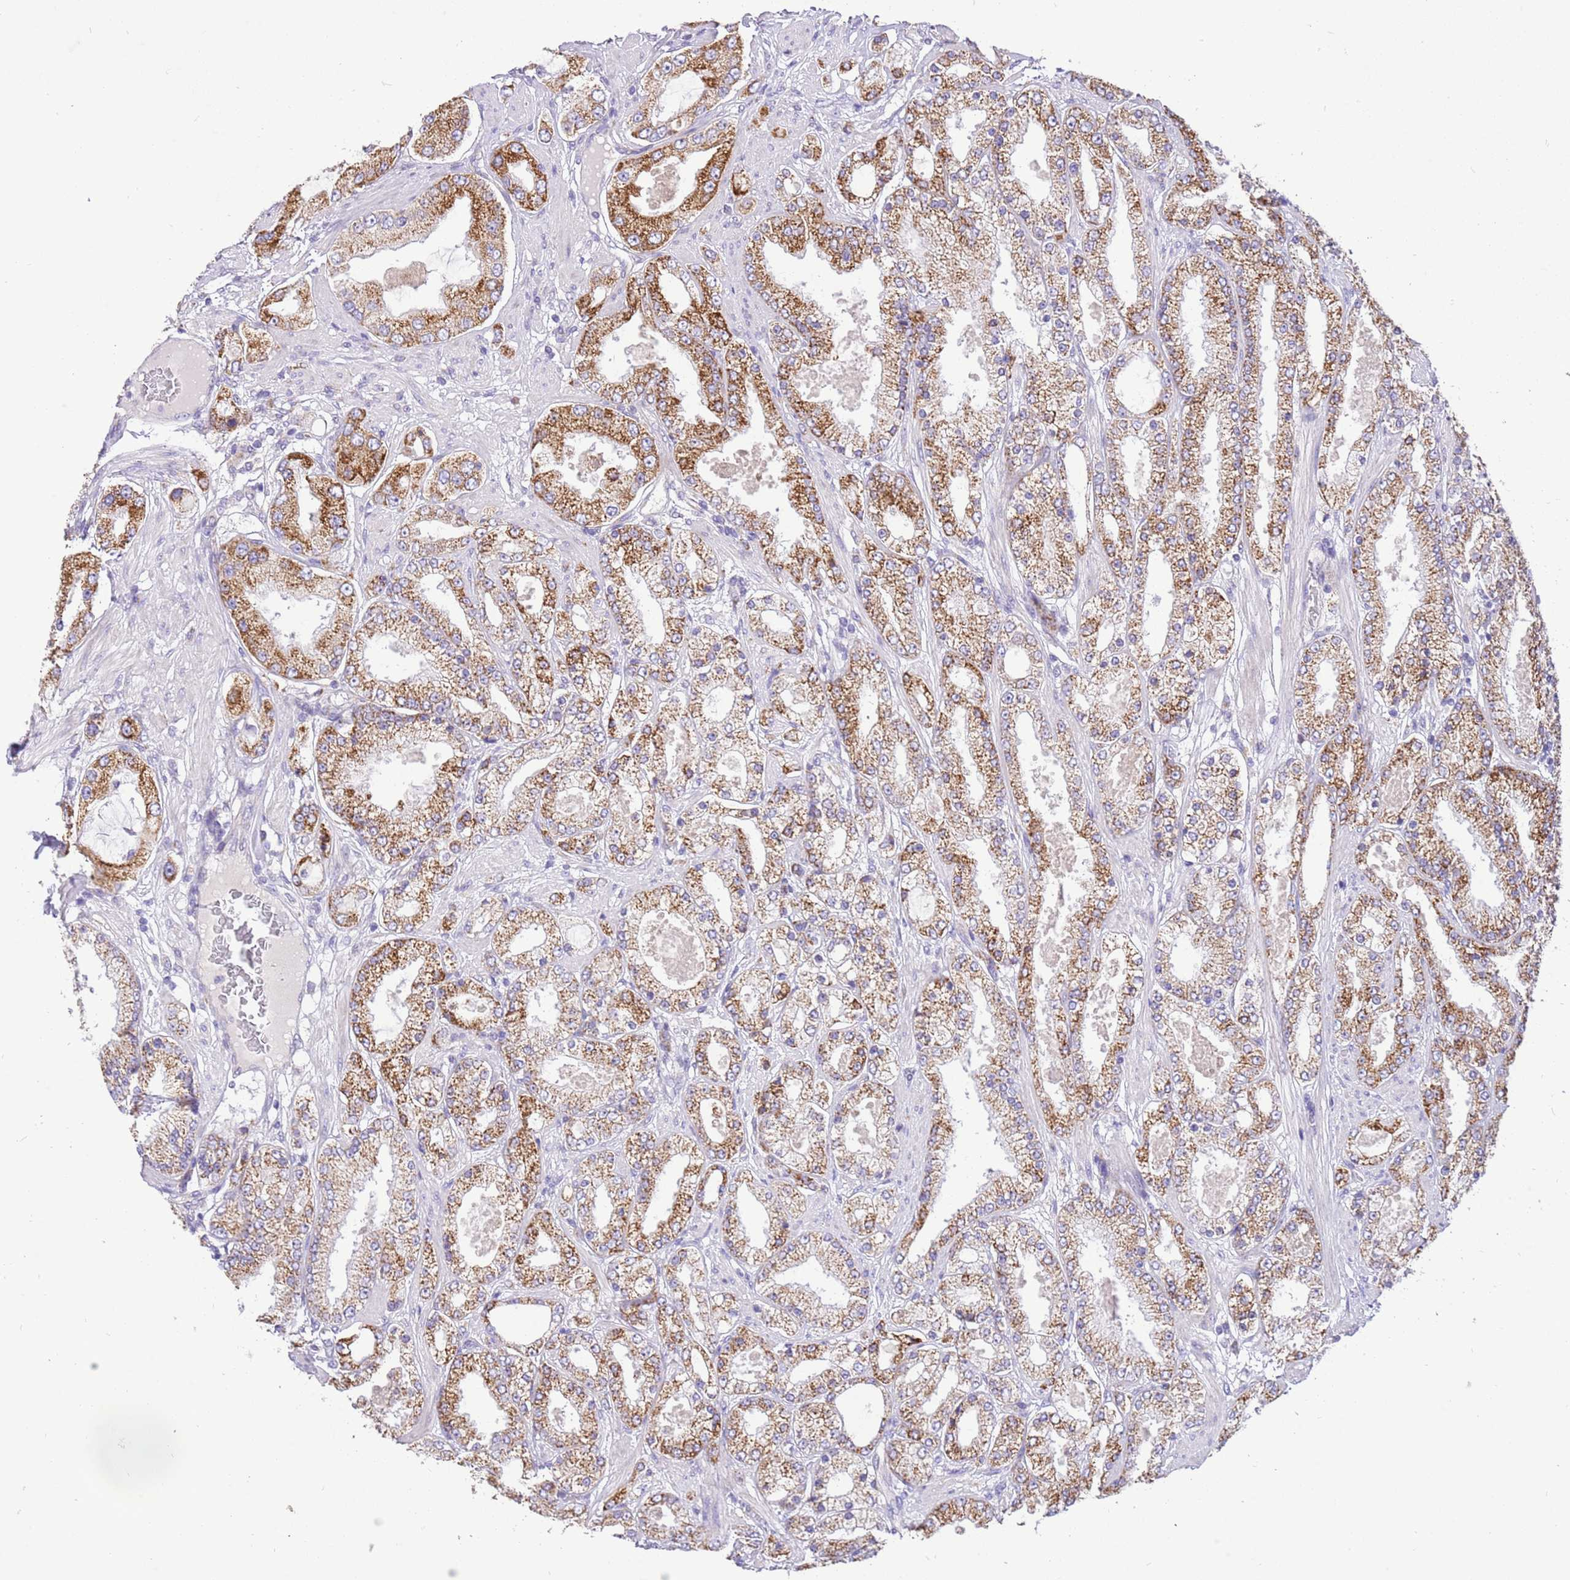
{"staining": {"intensity": "moderate", "quantity": ">75%", "location": "cytoplasmic/membranous"}, "tissue": "prostate cancer", "cell_type": "Tumor cells", "image_type": "cancer", "snomed": [{"axis": "morphology", "description": "Adenocarcinoma, High grade"}, {"axis": "topography", "description": "Prostate"}], "caption": "Immunohistochemical staining of human prostate cancer (adenocarcinoma (high-grade)) demonstrates medium levels of moderate cytoplasmic/membranous protein staining in about >75% of tumor cells.", "gene": "COX17", "patient": {"sex": "male", "age": 68}}